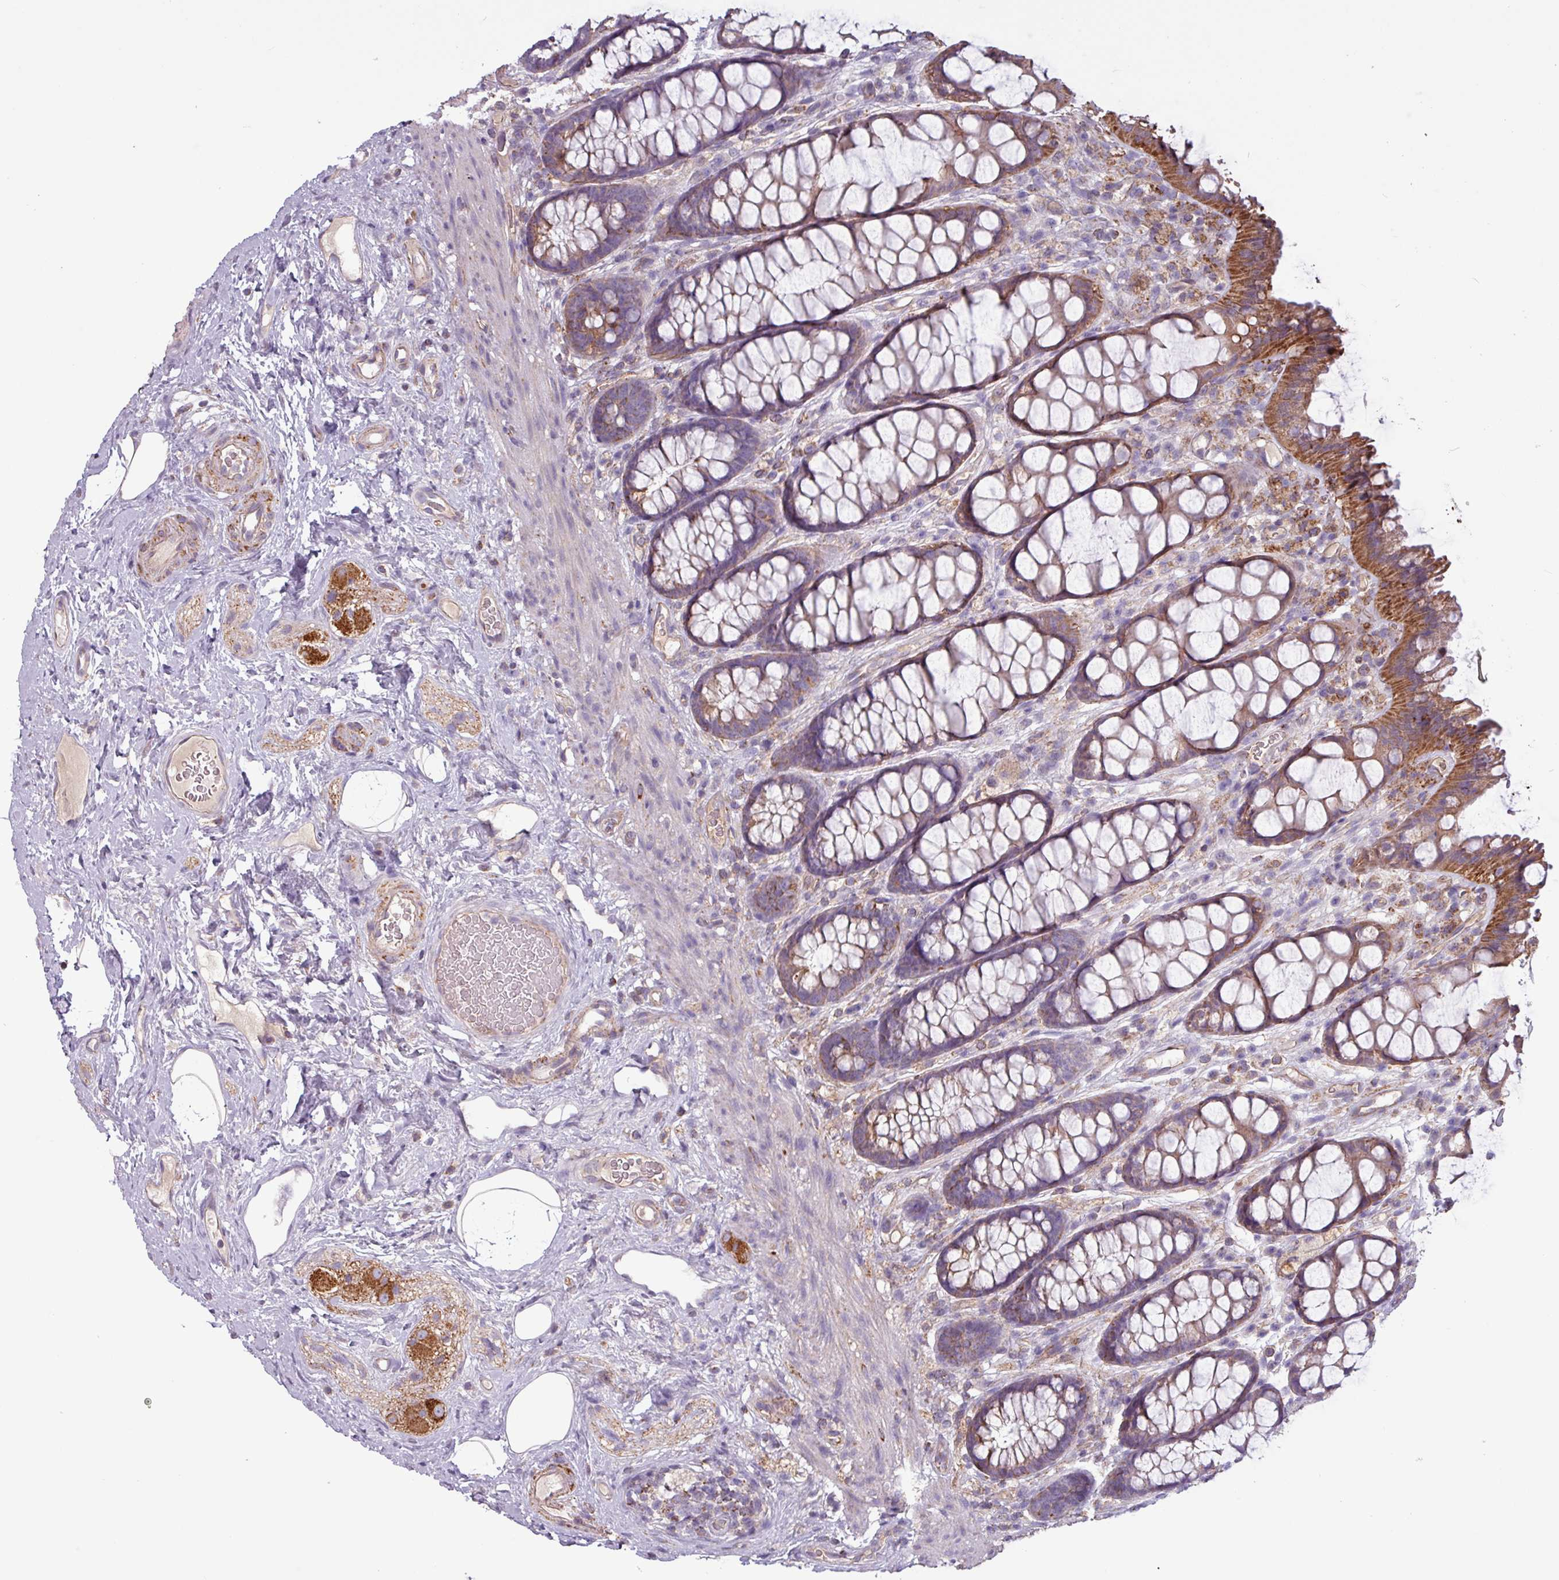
{"staining": {"intensity": "strong", "quantity": ">75%", "location": "cytoplasmic/membranous"}, "tissue": "rectum", "cell_type": "Glandular cells", "image_type": "normal", "snomed": [{"axis": "morphology", "description": "Normal tissue, NOS"}, {"axis": "topography", "description": "Rectum"}], "caption": "Immunohistochemistry (IHC) of benign rectum displays high levels of strong cytoplasmic/membranous positivity in approximately >75% of glandular cells. Nuclei are stained in blue.", "gene": "CAMK1", "patient": {"sex": "female", "age": 67}}